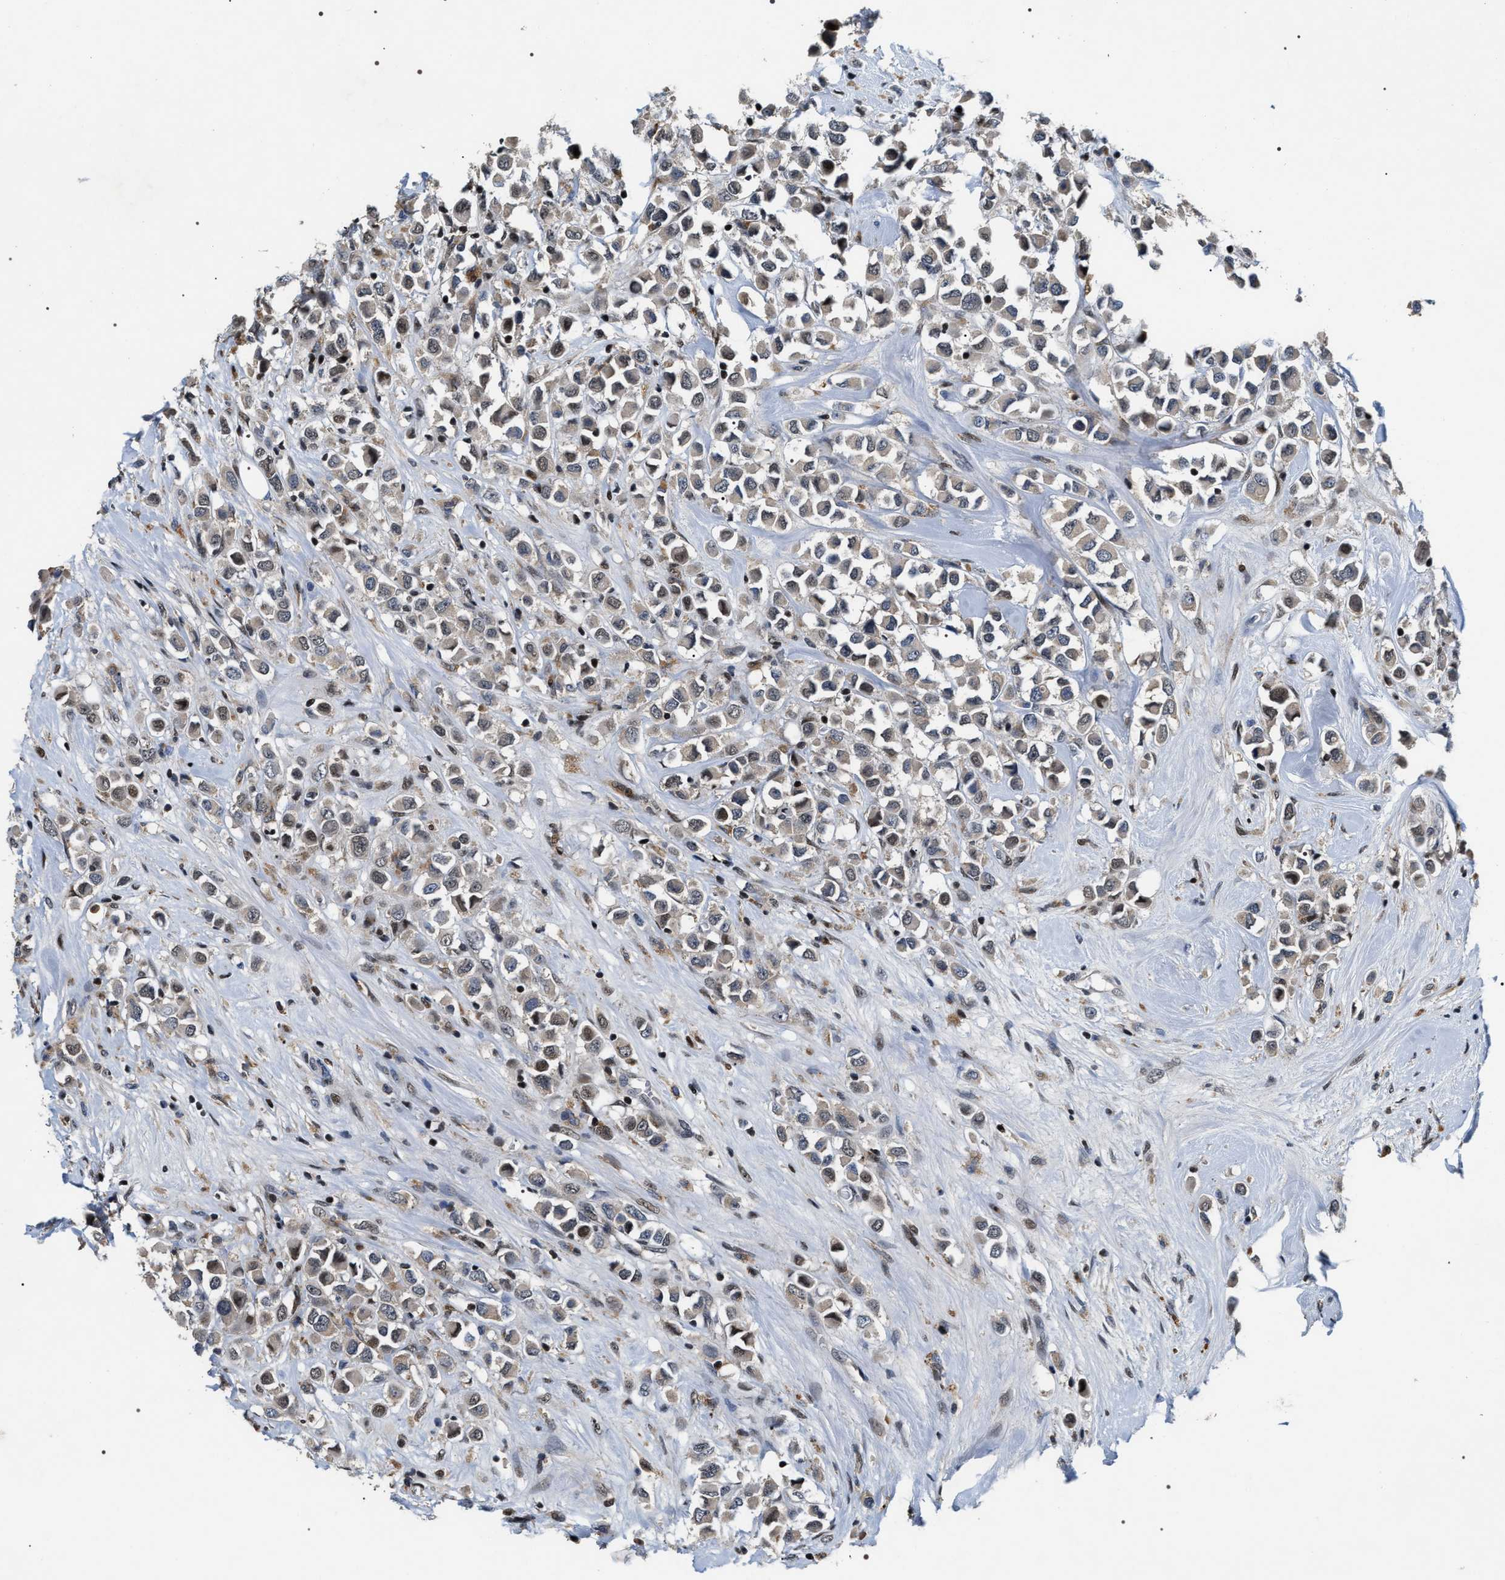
{"staining": {"intensity": "weak", "quantity": ">75%", "location": "cytoplasmic/membranous,nuclear"}, "tissue": "breast cancer", "cell_type": "Tumor cells", "image_type": "cancer", "snomed": [{"axis": "morphology", "description": "Duct carcinoma"}, {"axis": "topography", "description": "Breast"}], "caption": "A low amount of weak cytoplasmic/membranous and nuclear positivity is present in approximately >75% of tumor cells in breast cancer tissue. (IHC, brightfield microscopy, high magnification).", "gene": "C7orf25", "patient": {"sex": "female", "age": 61}}